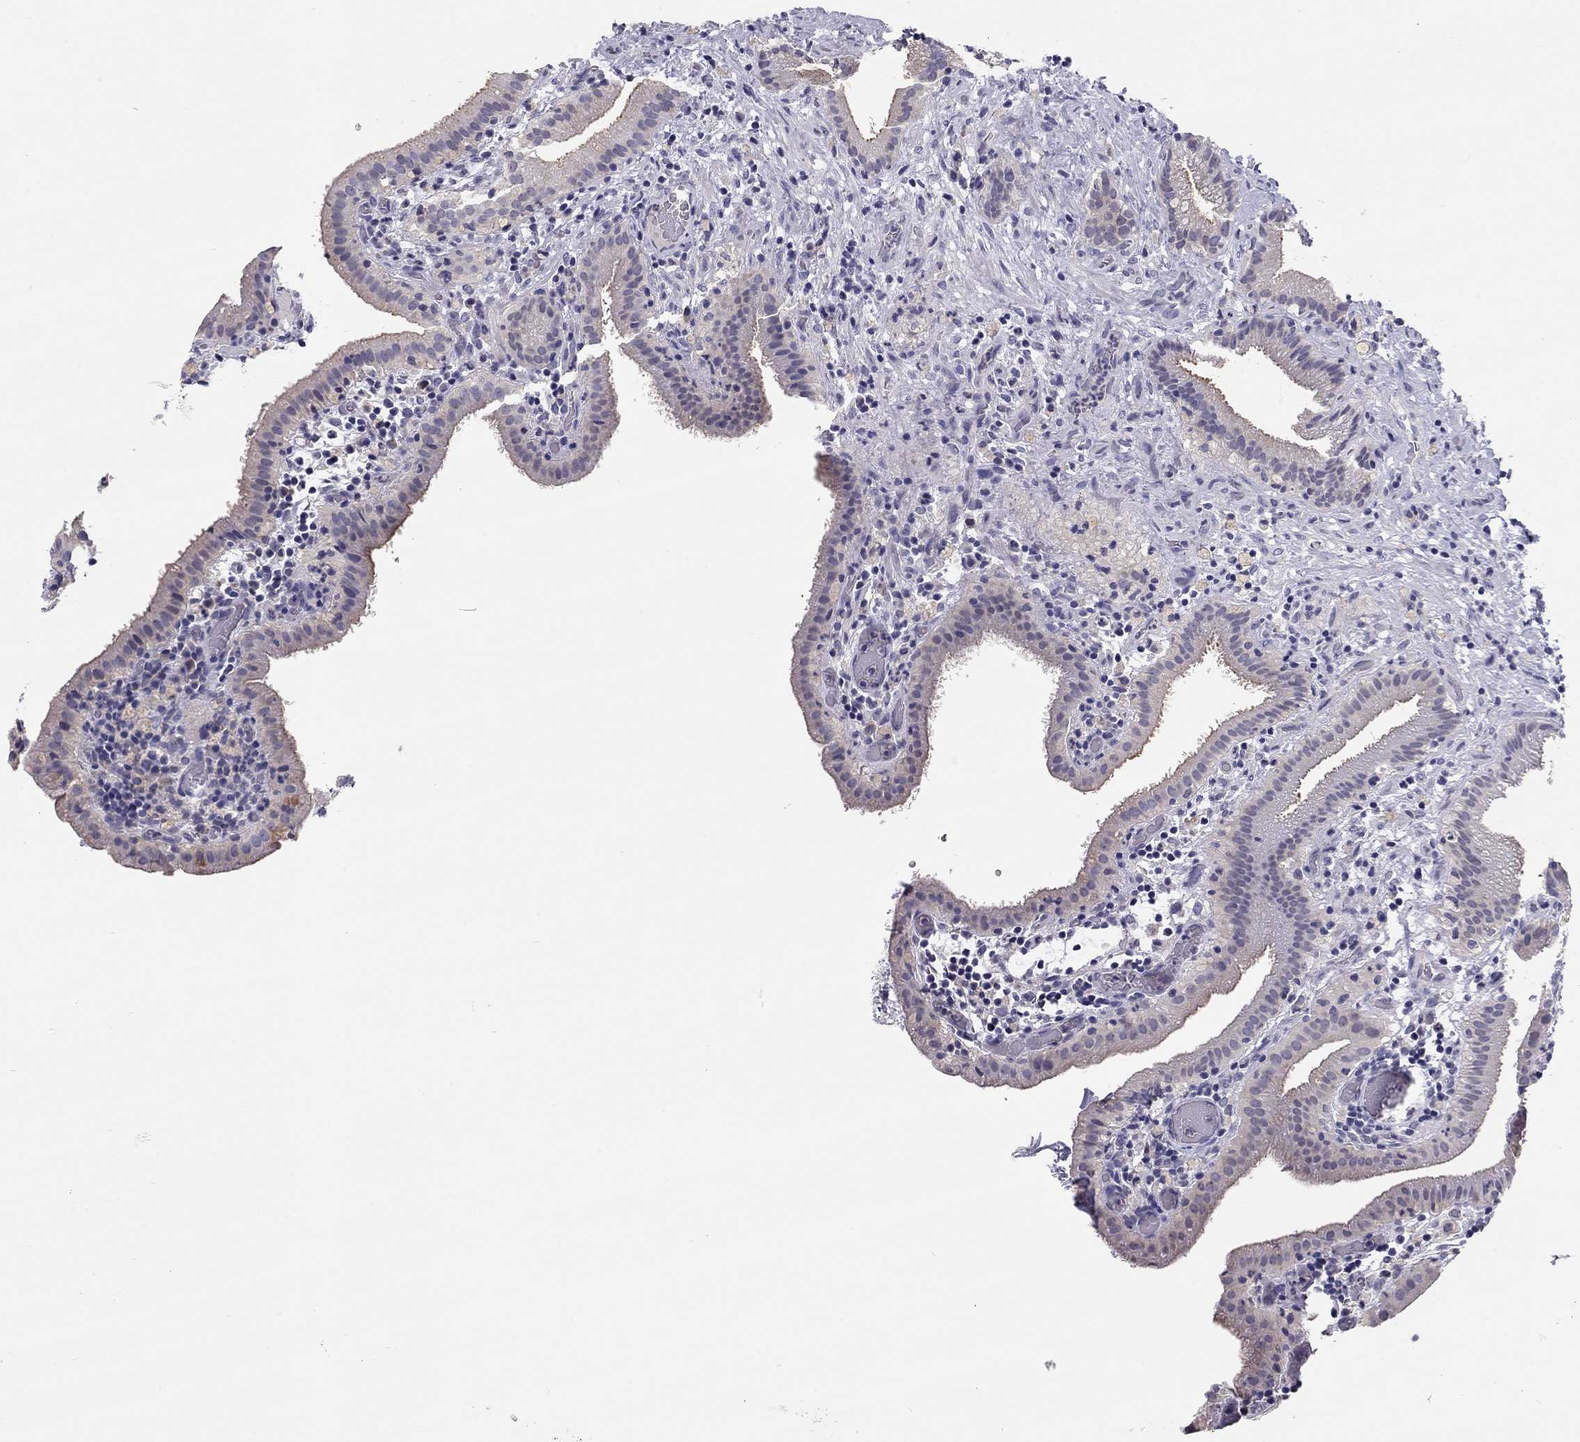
{"staining": {"intensity": "moderate", "quantity": "<25%", "location": "cytoplasmic/membranous"}, "tissue": "gallbladder", "cell_type": "Glandular cells", "image_type": "normal", "snomed": [{"axis": "morphology", "description": "Normal tissue, NOS"}, {"axis": "topography", "description": "Gallbladder"}], "caption": "Moderate cytoplasmic/membranous protein staining is present in approximately <25% of glandular cells in gallbladder.", "gene": "SCARB1", "patient": {"sex": "male", "age": 62}}